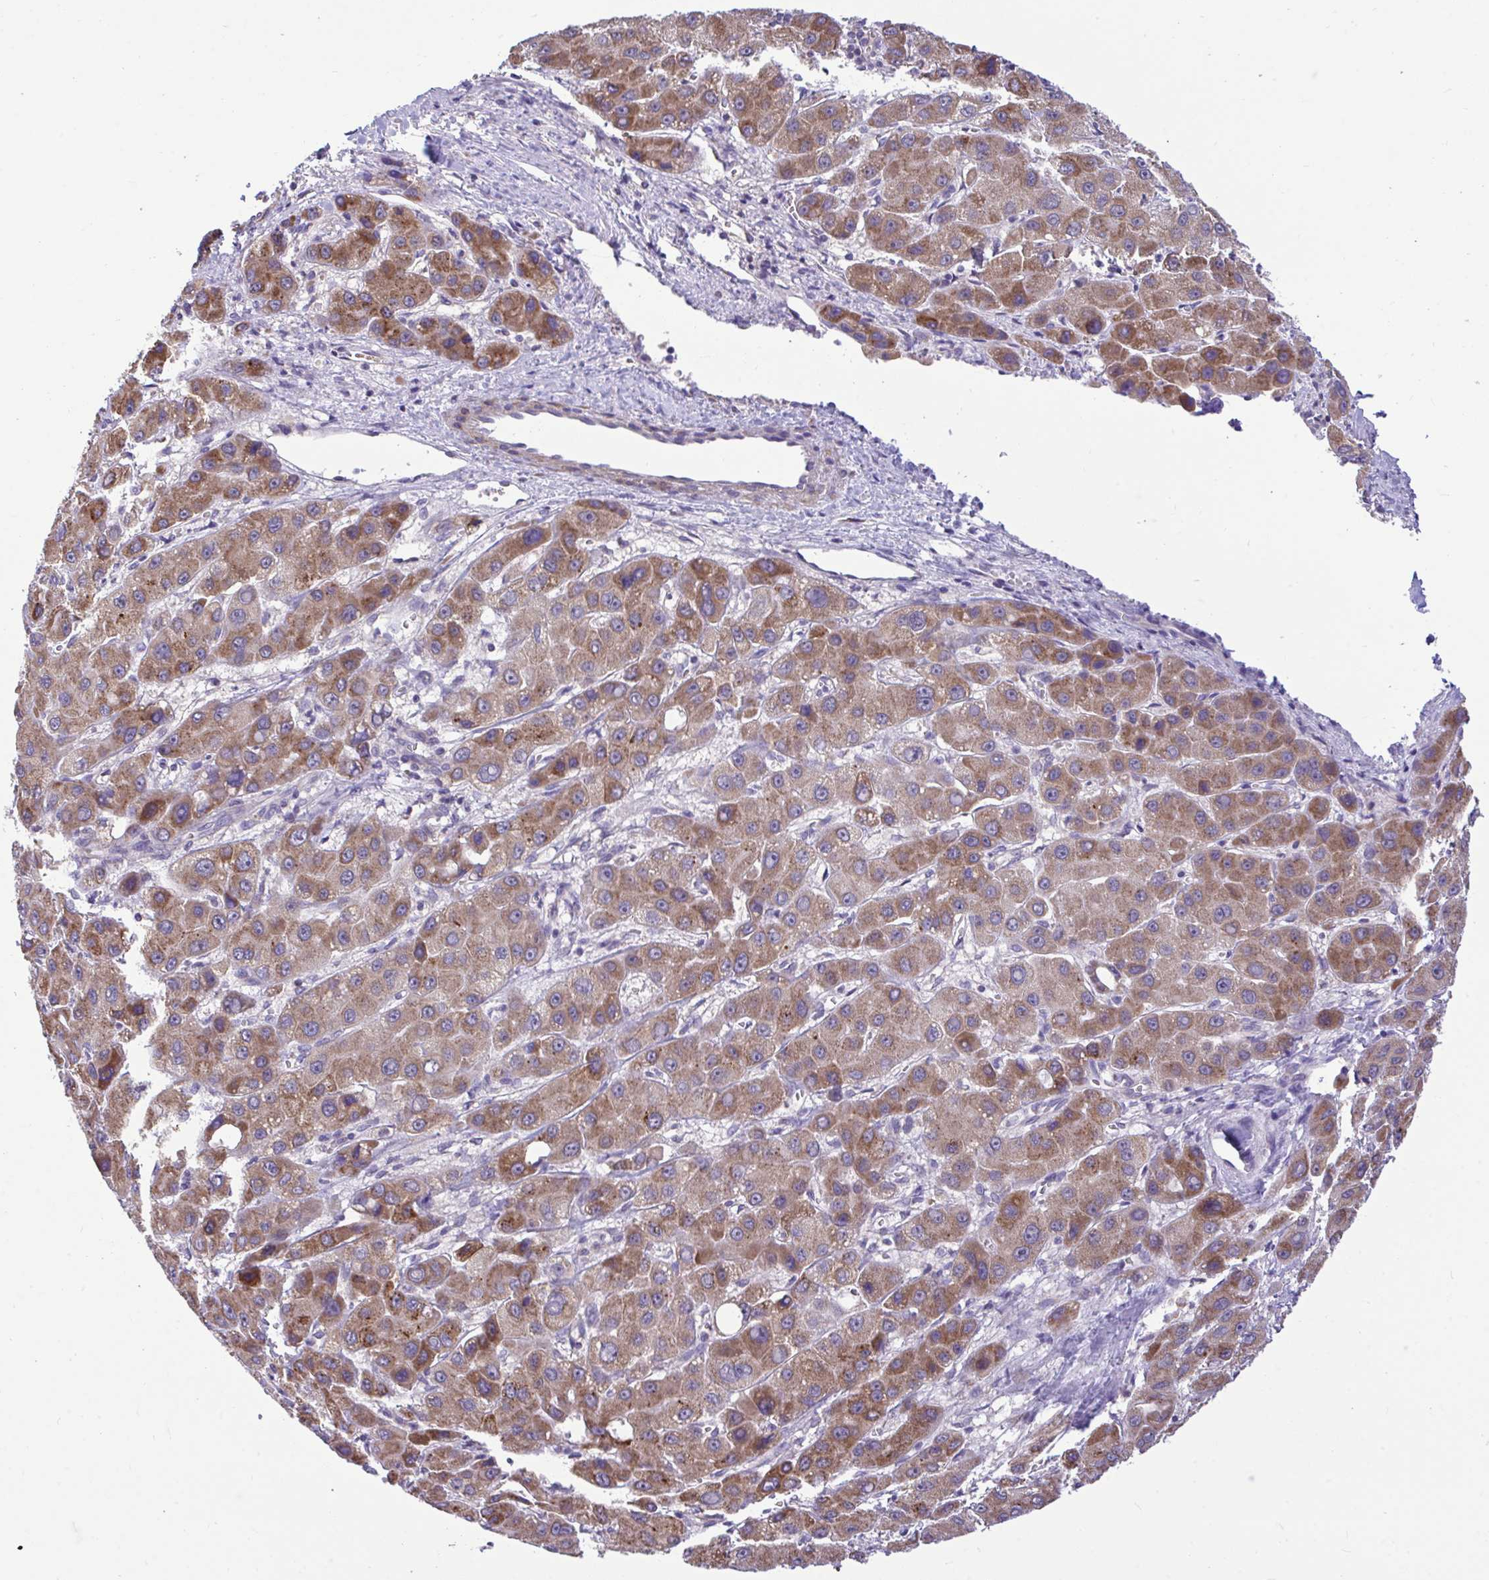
{"staining": {"intensity": "moderate", "quantity": ">75%", "location": "cytoplasmic/membranous"}, "tissue": "liver cancer", "cell_type": "Tumor cells", "image_type": "cancer", "snomed": [{"axis": "morphology", "description": "Carcinoma, Hepatocellular, NOS"}, {"axis": "topography", "description": "Liver"}], "caption": "IHC (DAB (3,3'-diaminobenzidine)) staining of liver cancer (hepatocellular carcinoma) exhibits moderate cytoplasmic/membranous protein positivity in about >75% of tumor cells.", "gene": "SARS2", "patient": {"sex": "male", "age": 55}}